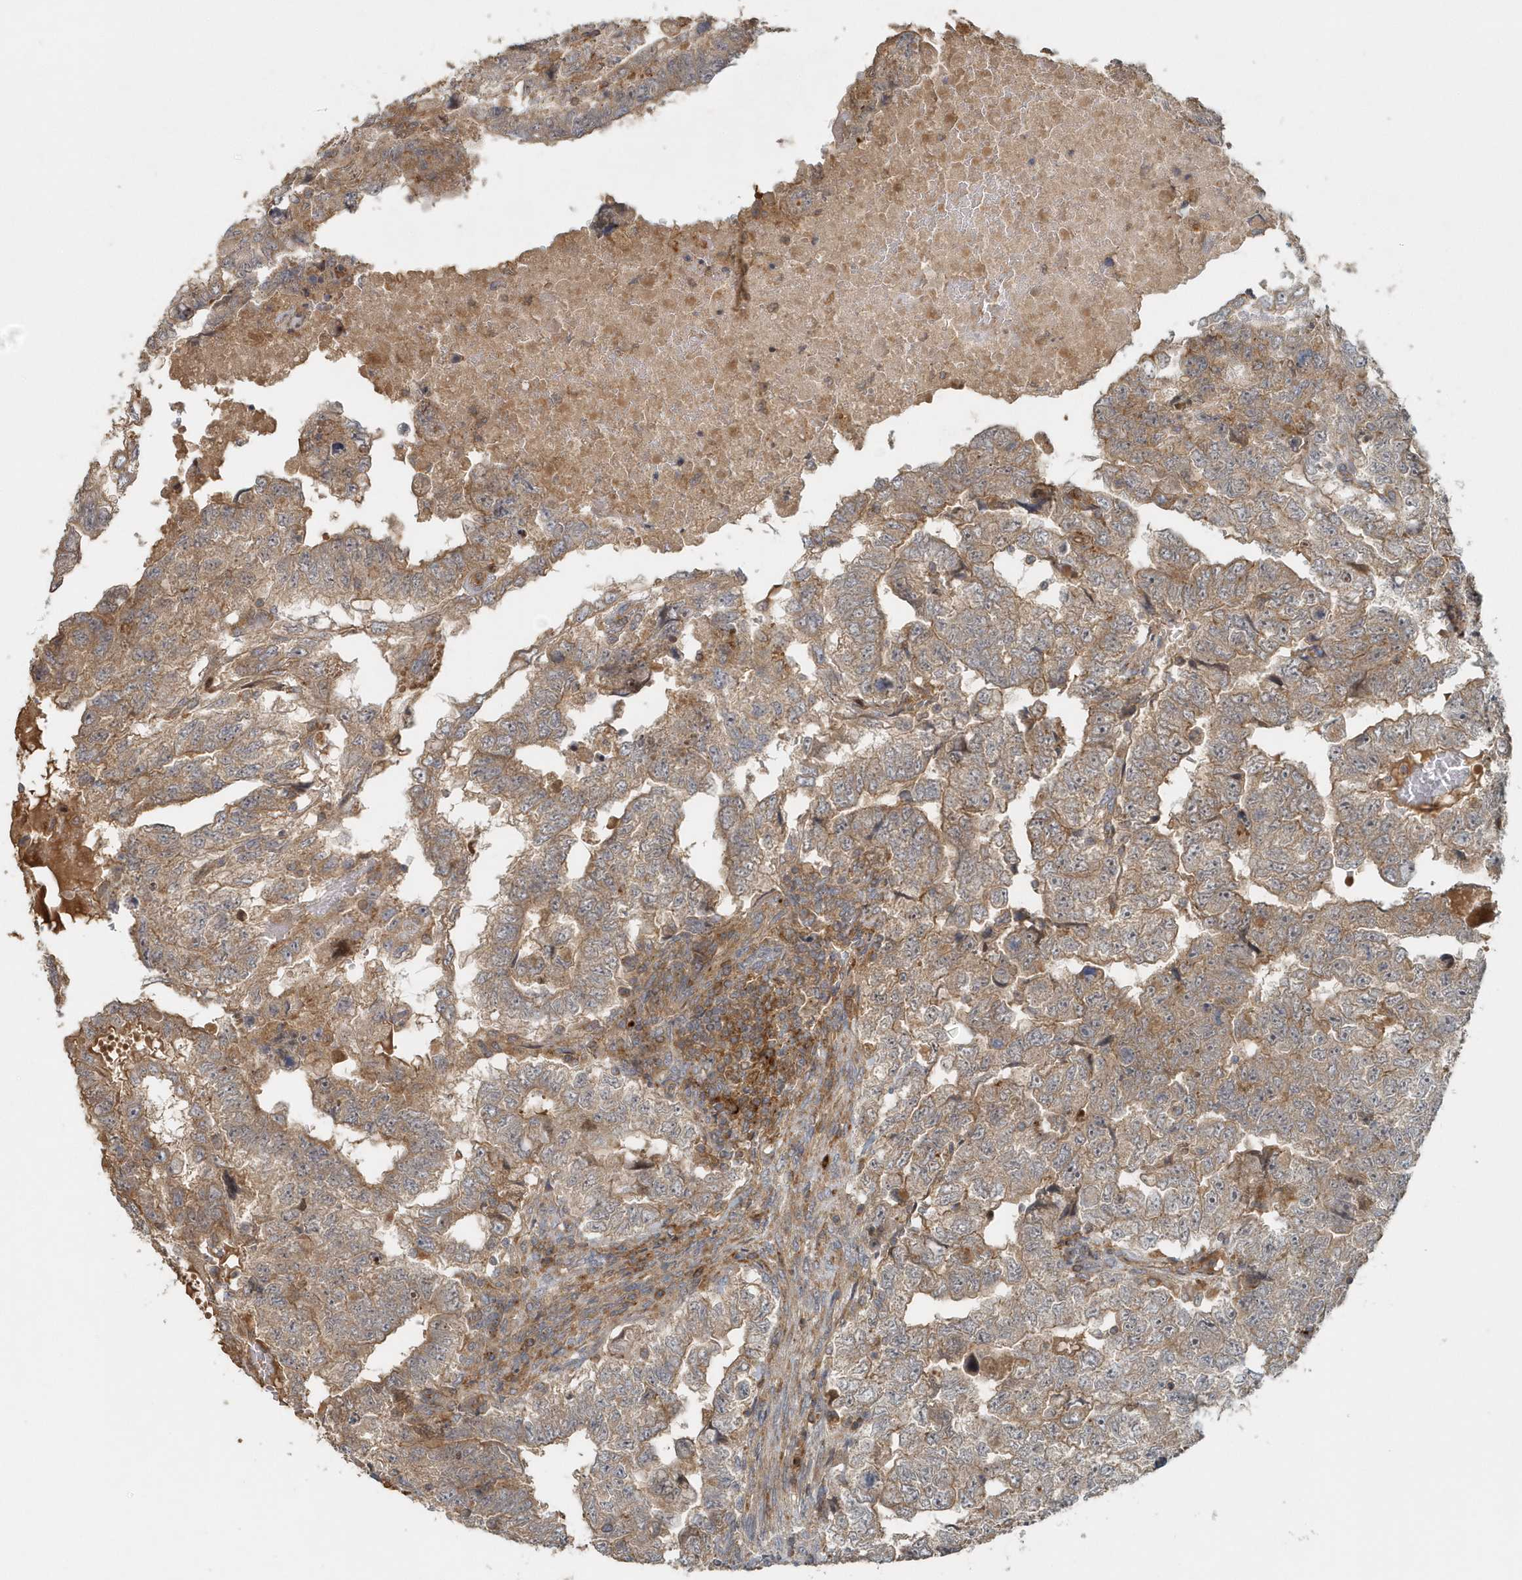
{"staining": {"intensity": "moderate", "quantity": ">75%", "location": "cytoplasmic/membranous"}, "tissue": "testis cancer", "cell_type": "Tumor cells", "image_type": "cancer", "snomed": [{"axis": "morphology", "description": "Carcinoma, Embryonal, NOS"}, {"axis": "topography", "description": "Testis"}], "caption": "Testis cancer (embryonal carcinoma) tissue displays moderate cytoplasmic/membranous expression in approximately >75% of tumor cells (DAB IHC, brown staining for protein, blue staining for nuclei).", "gene": "MMUT", "patient": {"sex": "male", "age": 36}}